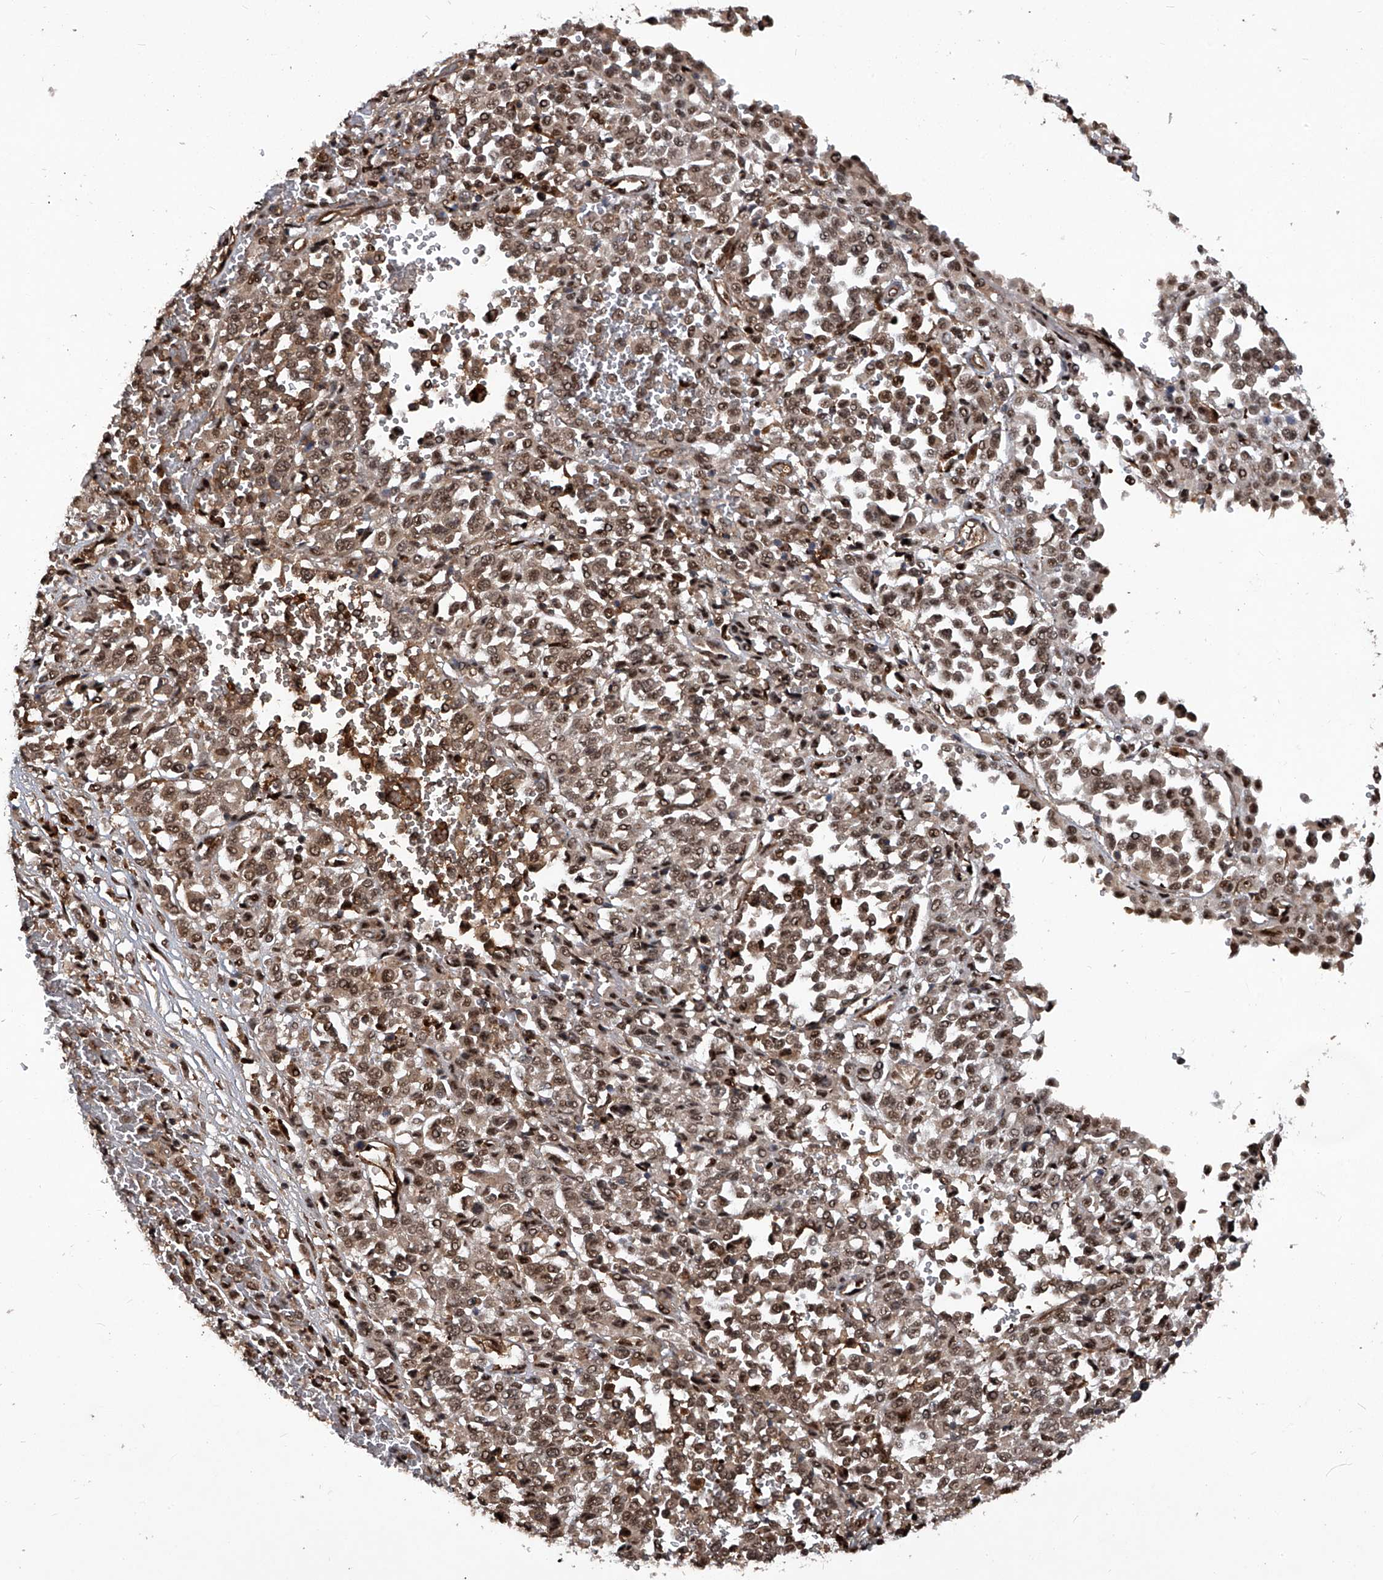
{"staining": {"intensity": "moderate", "quantity": ">75%", "location": "nuclear"}, "tissue": "melanoma", "cell_type": "Tumor cells", "image_type": "cancer", "snomed": [{"axis": "morphology", "description": "Malignant melanoma, Metastatic site"}, {"axis": "topography", "description": "Pancreas"}], "caption": "Immunohistochemistry of melanoma reveals medium levels of moderate nuclear staining in about >75% of tumor cells.", "gene": "PSMB1", "patient": {"sex": "female", "age": 30}}